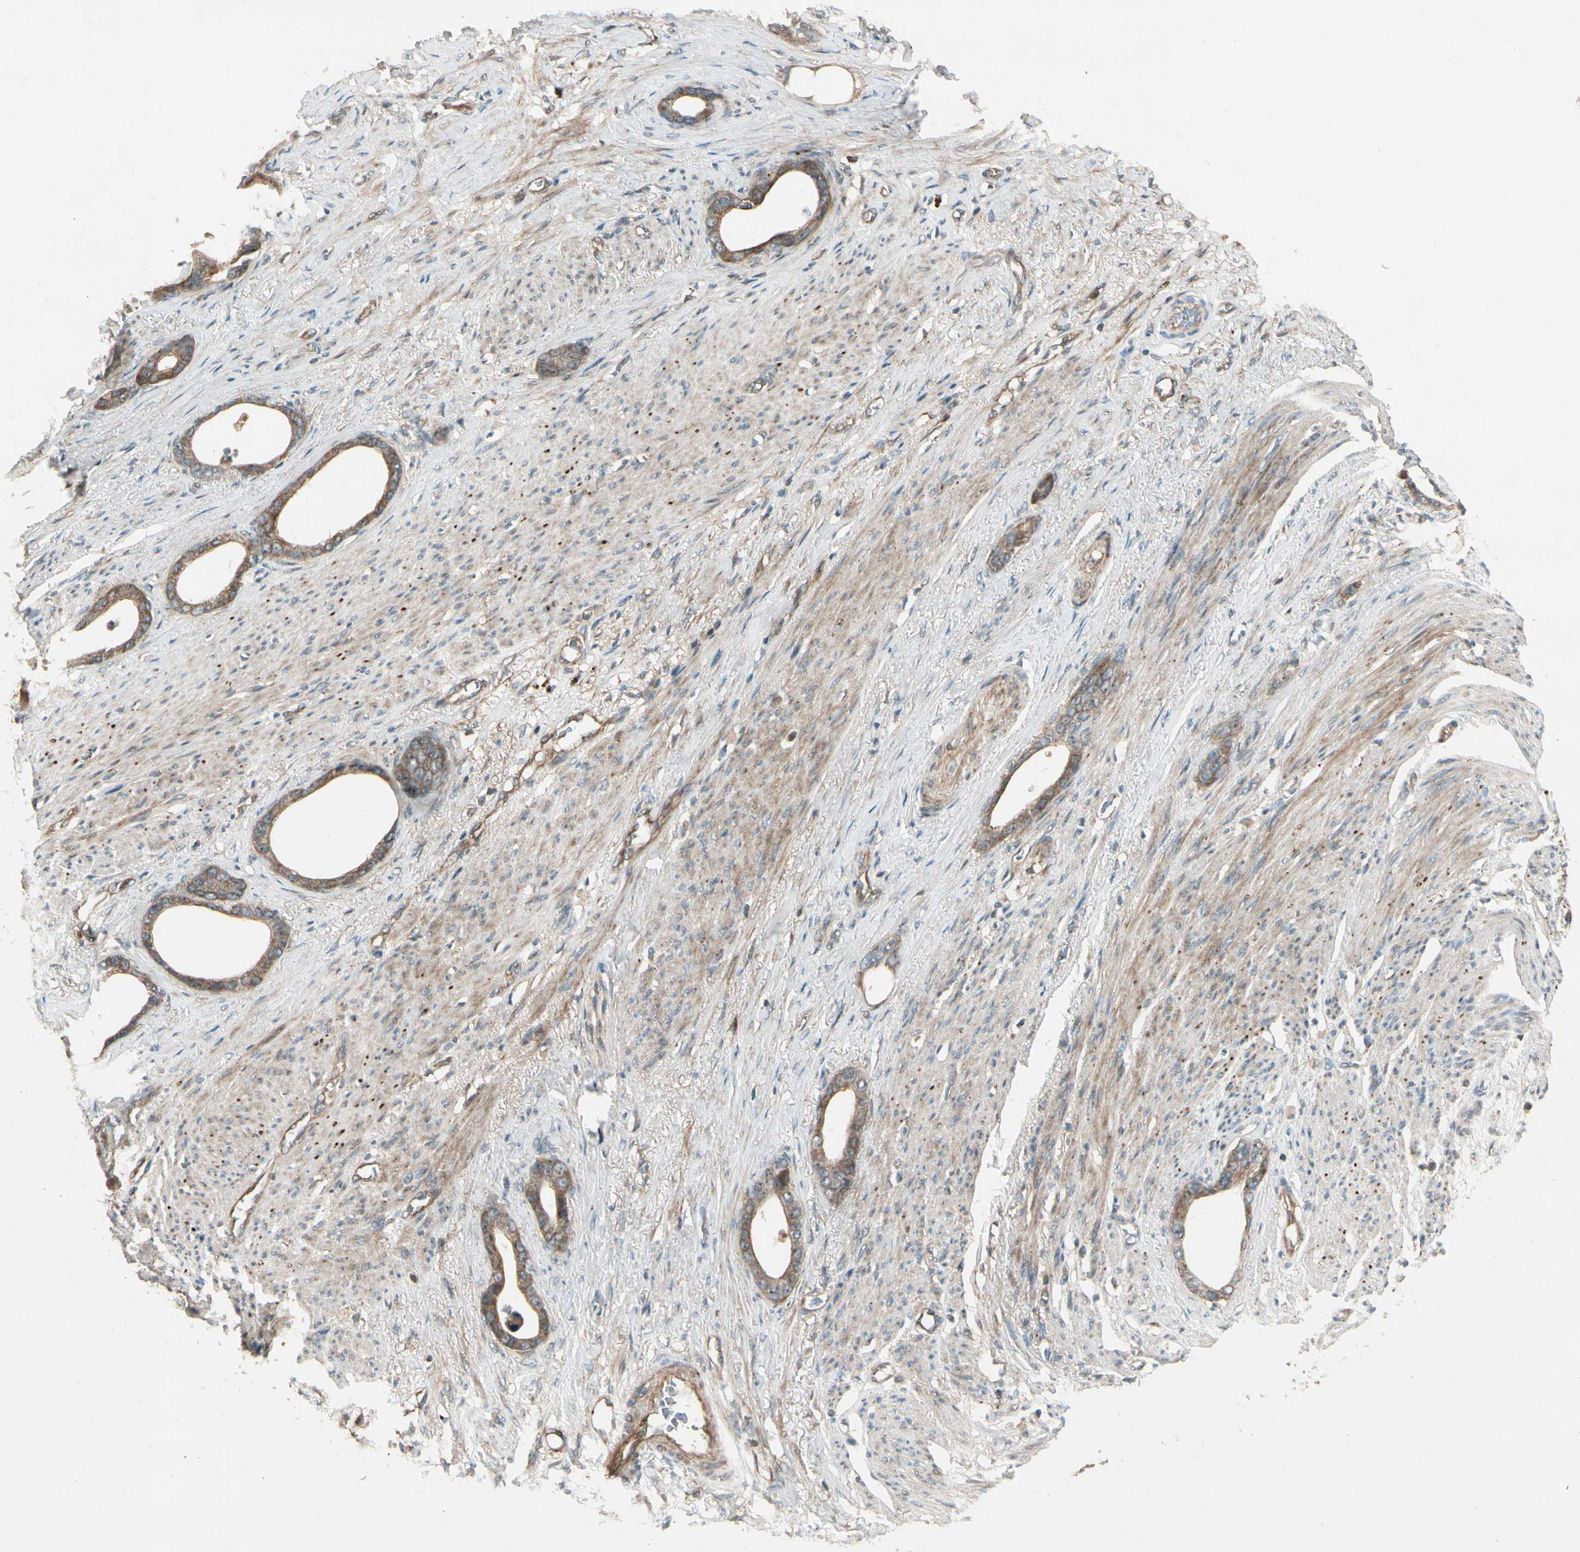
{"staining": {"intensity": "moderate", "quantity": ">75%", "location": "cytoplasmic/membranous"}, "tissue": "stomach cancer", "cell_type": "Tumor cells", "image_type": "cancer", "snomed": [{"axis": "morphology", "description": "Adenocarcinoma, NOS"}, {"axis": "topography", "description": "Stomach"}], "caption": "High-magnification brightfield microscopy of adenocarcinoma (stomach) stained with DAB (3,3'-diaminobenzidine) (brown) and counterstained with hematoxylin (blue). tumor cells exhibit moderate cytoplasmic/membranous staining is present in about>75% of cells. The staining was performed using DAB (3,3'-diaminobenzidine) to visualize the protein expression in brown, while the nuclei were stained in blue with hematoxylin (Magnification: 20x).", "gene": "ACVR1C", "patient": {"sex": "female", "age": 75}}